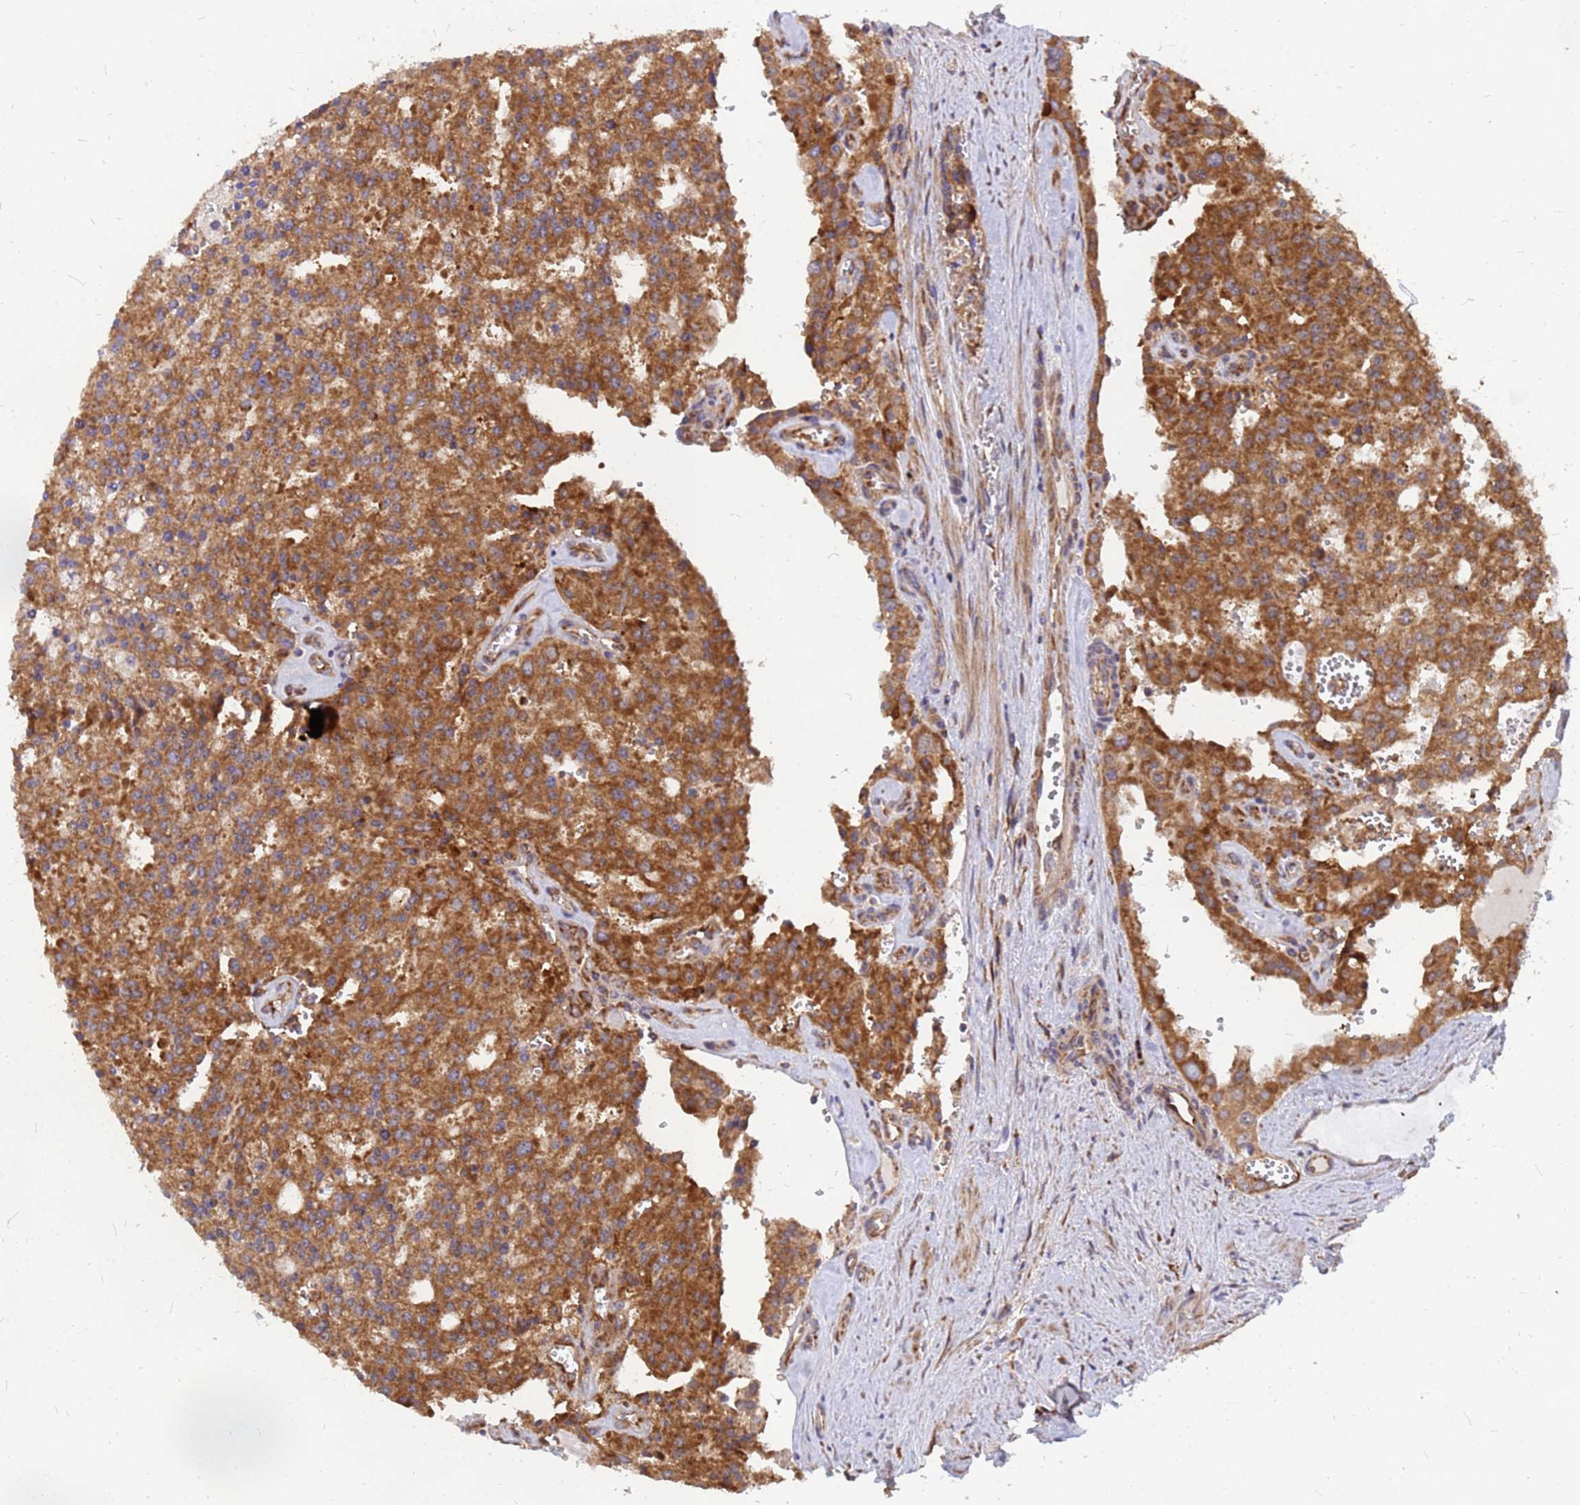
{"staining": {"intensity": "moderate", "quantity": ">75%", "location": "cytoplasmic/membranous"}, "tissue": "prostate cancer", "cell_type": "Tumor cells", "image_type": "cancer", "snomed": [{"axis": "morphology", "description": "Adenocarcinoma, High grade"}, {"axis": "topography", "description": "Prostate"}], "caption": "Prostate adenocarcinoma (high-grade) stained for a protein (brown) exhibits moderate cytoplasmic/membranous positive staining in about >75% of tumor cells.", "gene": "RPL8", "patient": {"sex": "male", "age": 68}}